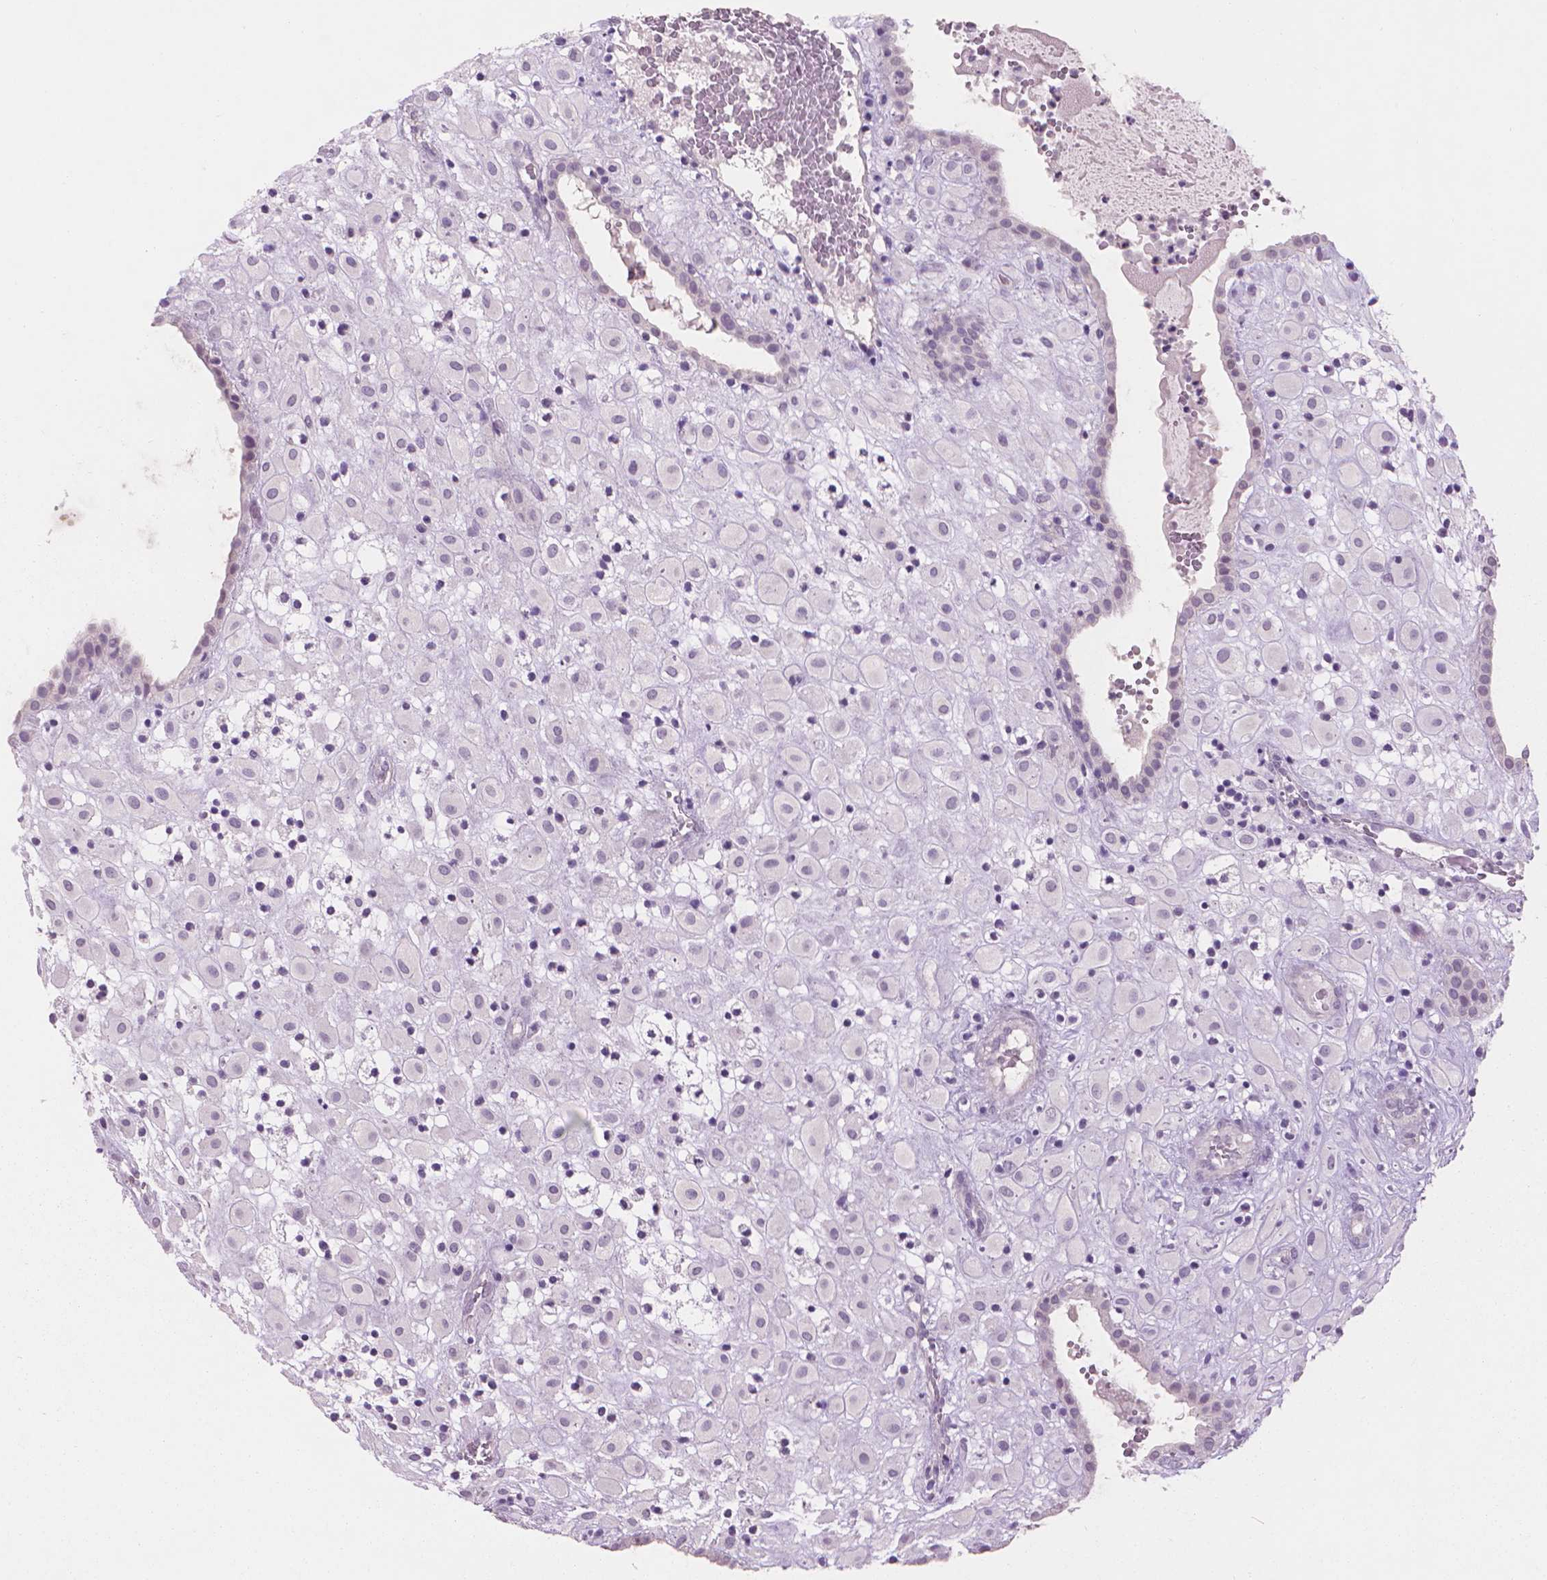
{"staining": {"intensity": "negative", "quantity": "none", "location": "none"}, "tissue": "placenta", "cell_type": "Decidual cells", "image_type": "normal", "snomed": [{"axis": "morphology", "description": "Normal tissue, NOS"}, {"axis": "topography", "description": "Placenta"}], "caption": "IHC image of unremarkable placenta: human placenta stained with DAB (3,3'-diaminobenzidine) demonstrates no significant protein positivity in decidual cells.", "gene": "ENO2", "patient": {"sex": "female", "age": 24}}